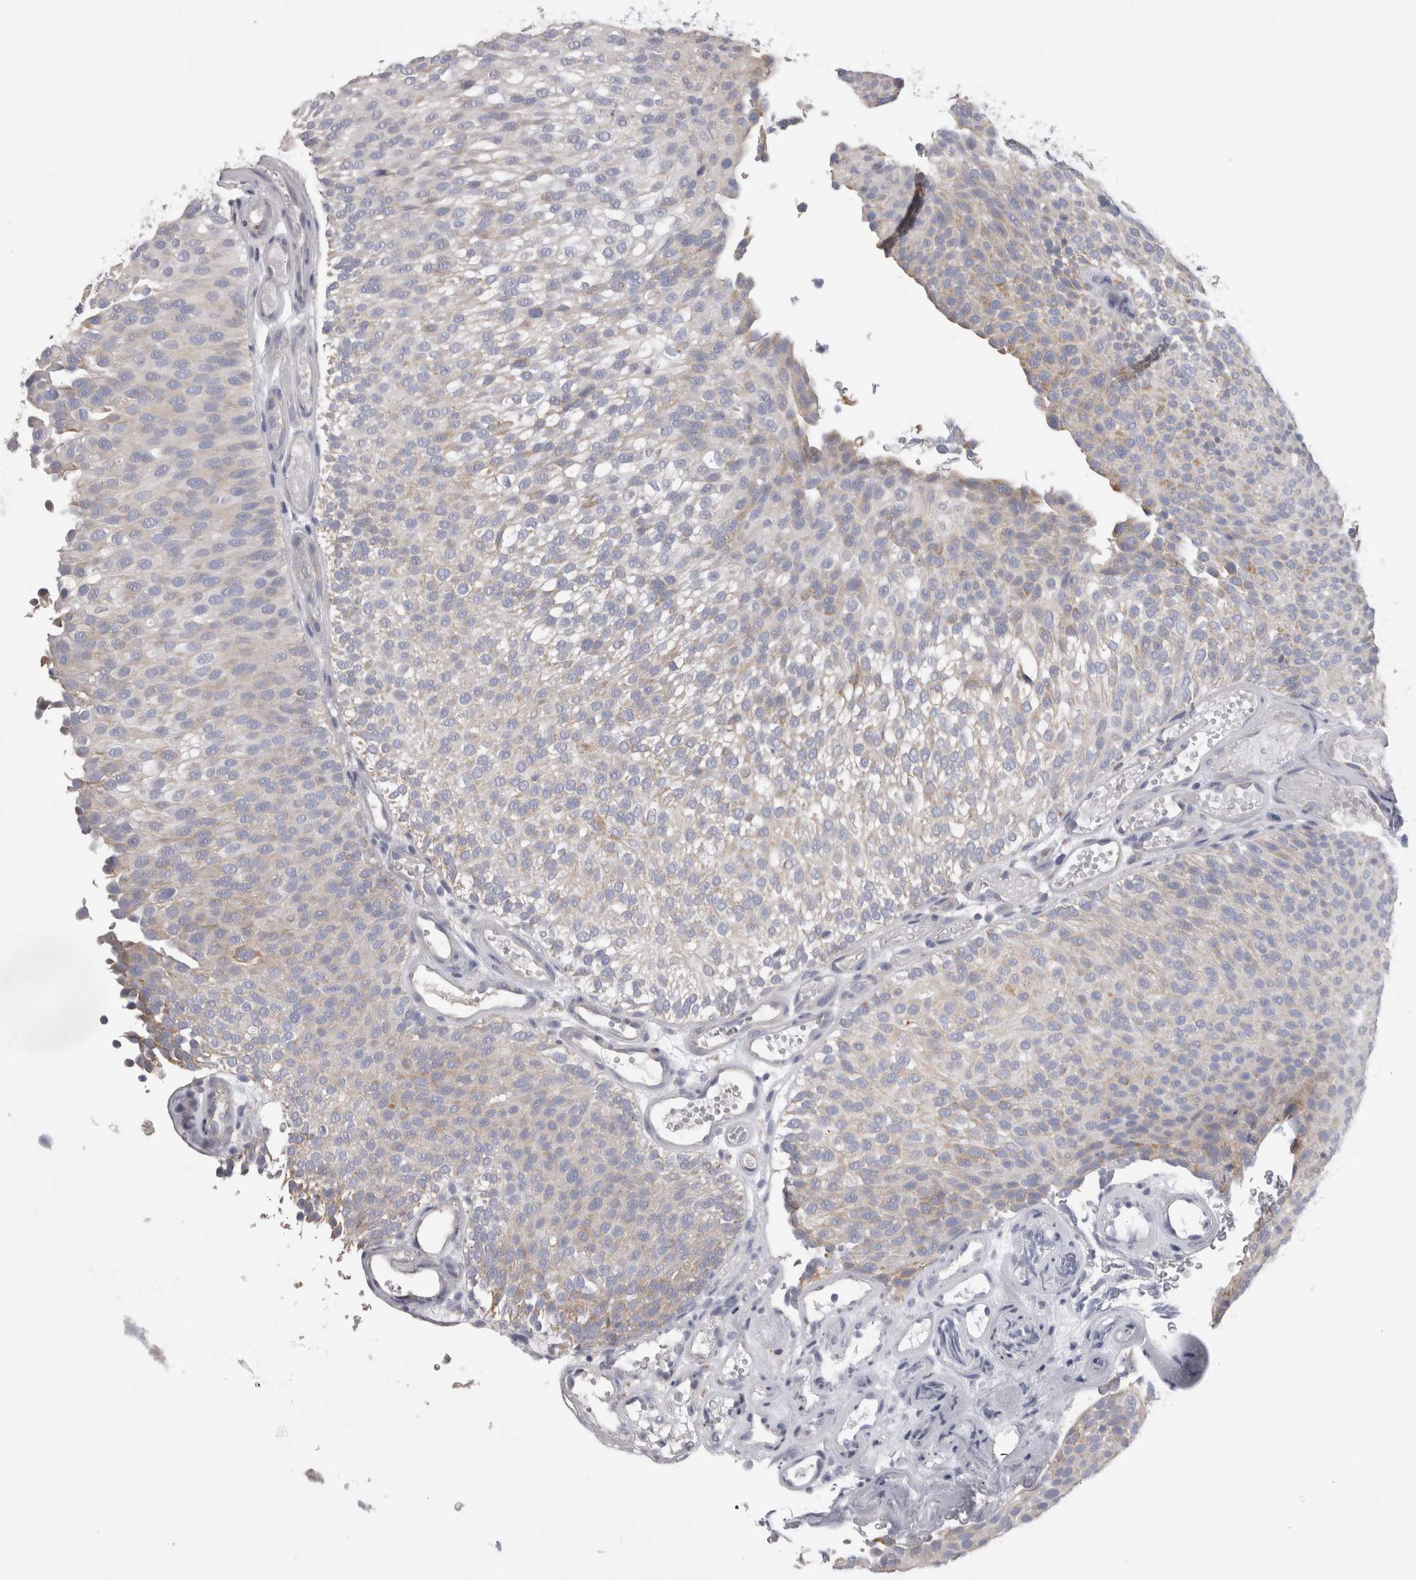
{"staining": {"intensity": "weak", "quantity": "<25%", "location": "cytoplasmic/membranous"}, "tissue": "urothelial cancer", "cell_type": "Tumor cells", "image_type": "cancer", "snomed": [{"axis": "morphology", "description": "Urothelial carcinoma, Low grade"}, {"axis": "topography", "description": "Urinary bladder"}], "caption": "A micrograph of human low-grade urothelial carcinoma is negative for staining in tumor cells.", "gene": "DHRS4", "patient": {"sex": "male", "age": 78}}